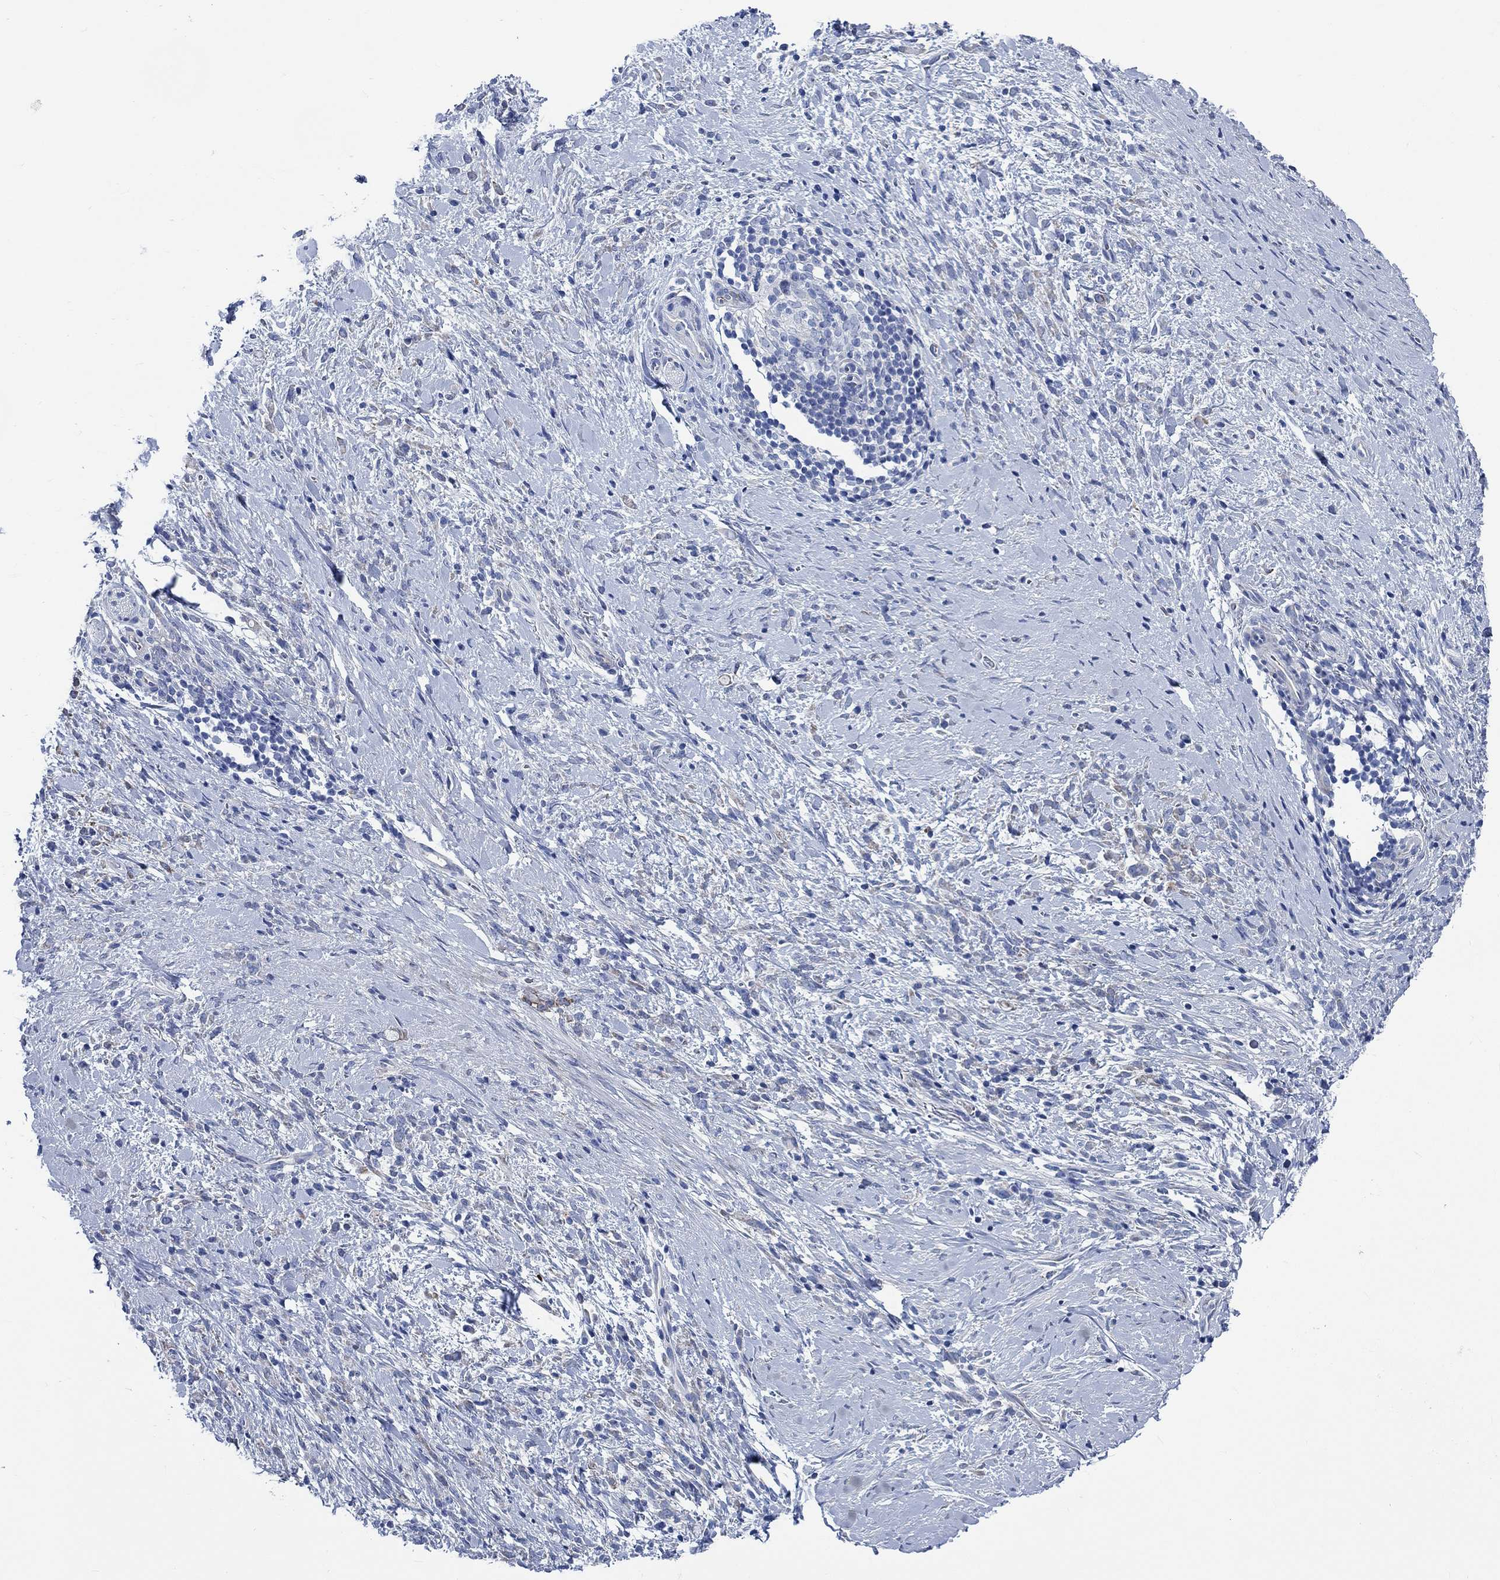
{"staining": {"intensity": "negative", "quantity": "none", "location": "none"}, "tissue": "stomach cancer", "cell_type": "Tumor cells", "image_type": "cancer", "snomed": [{"axis": "morphology", "description": "Adenocarcinoma, NOS"}, {"axis": "topography", "description": "Stomach"}], "caption": "Histopathology image shows no significant protein expression in tumor cells of adenocarcinoma (stomach).", "gene": "SVEP1", "patient": {"sex": "female", "age": 57}}